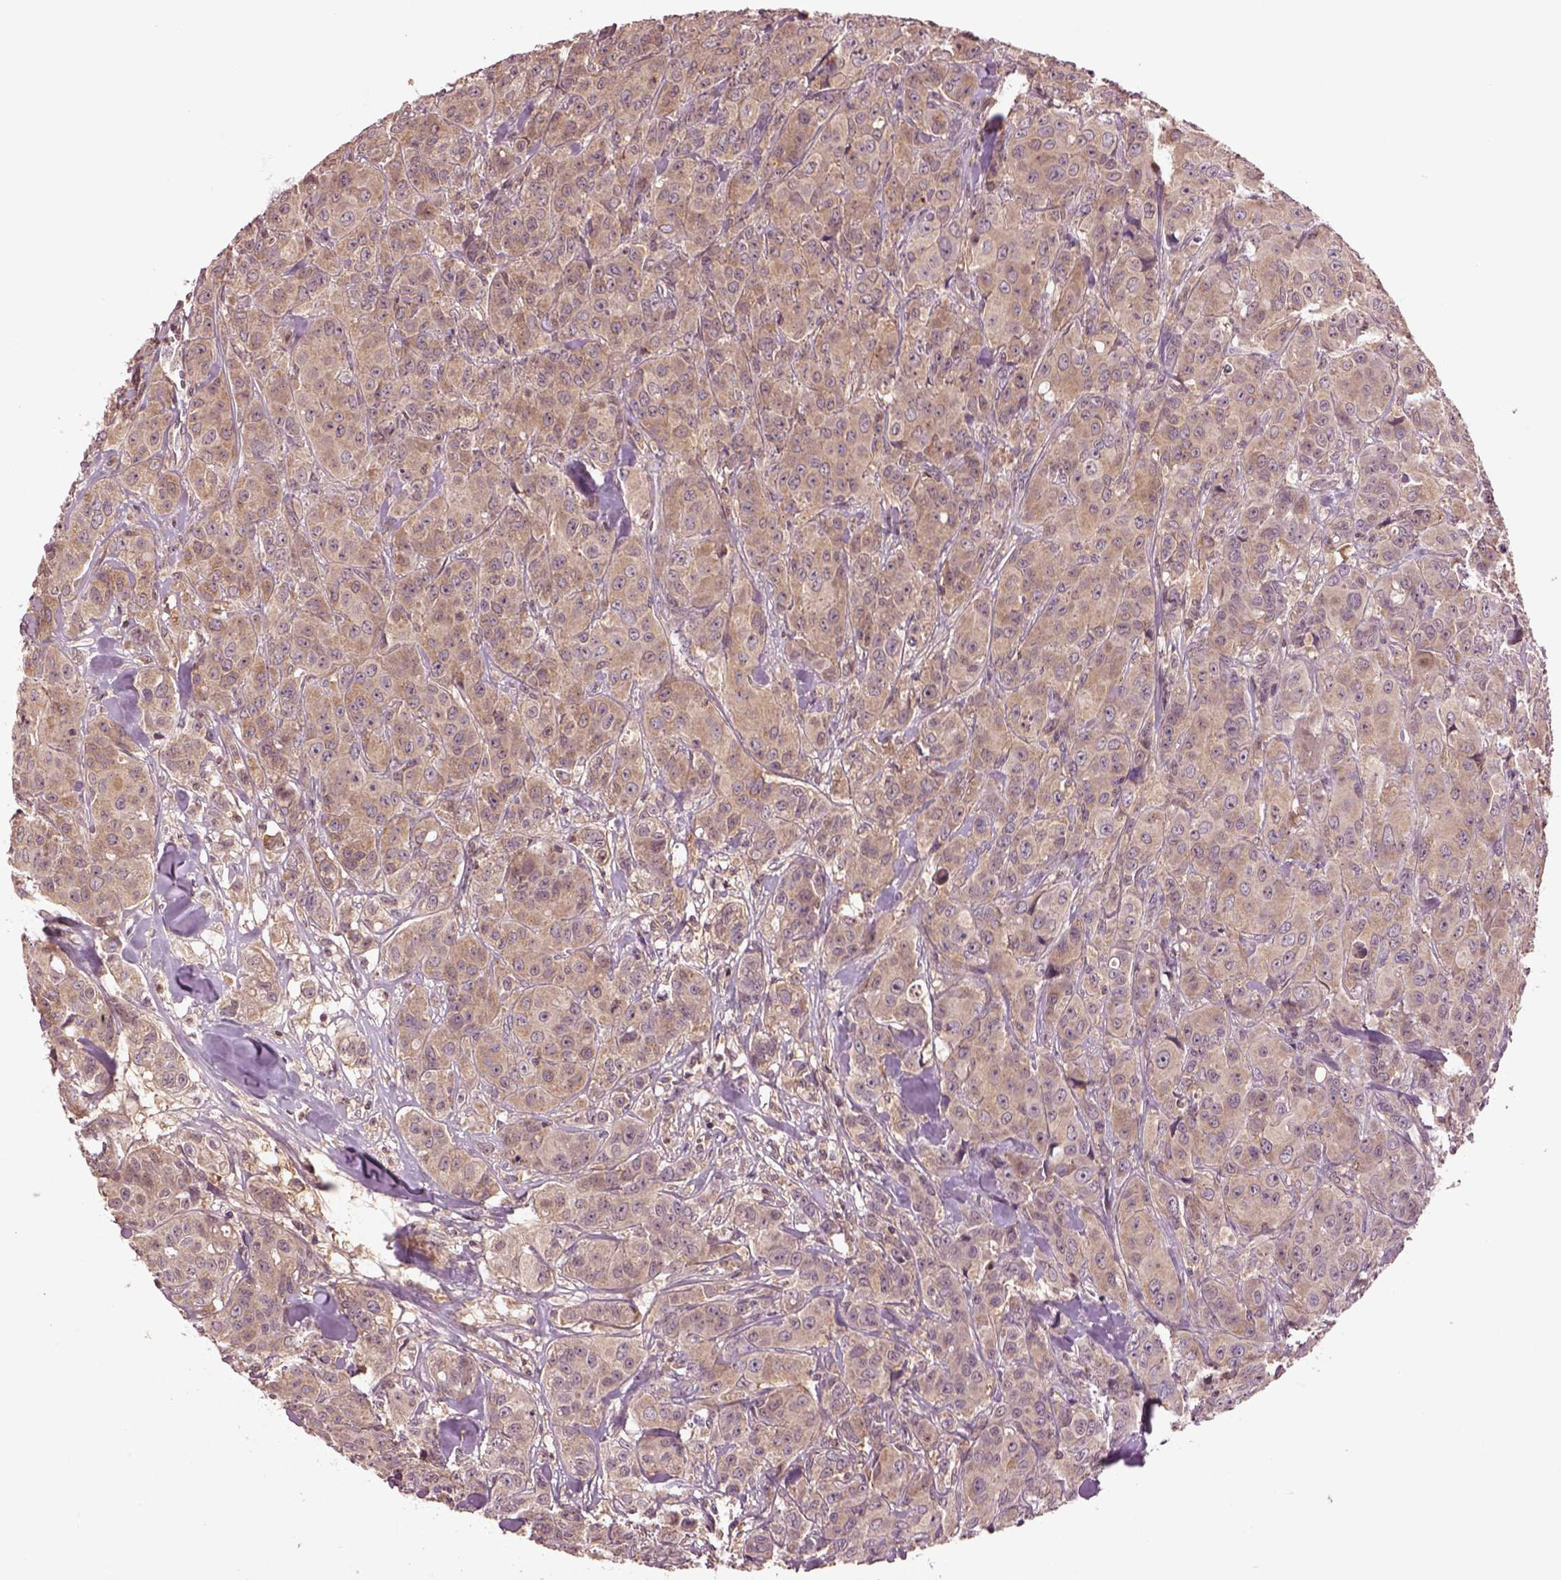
{"staining": {"intensity": "weak", "quantity": ">75%", "location": "cytoplasmic/membranous"}, "tissue": "breast cancer", "cell_type": "Tumor cells", "image_type": "cancer", "snomed": [{"axis": "morphology", "description": "Duct carcinoma"}, {"axis": "topography", "description": "Breast"}], "caption": "Brown immunohistochemical staining in invasive ductal carcinoma (breast) shows weak cytoplasmic/membranous expression in approximately >75% of tumor cells. Using DAB (3,3'-diaminobenzidine) (brown) and hematoxylin (blue) stains, captured at high magnification using brightfield microscopy.", "gene": "MTHFS", "patient": {"sex": "female", "age": 43}}